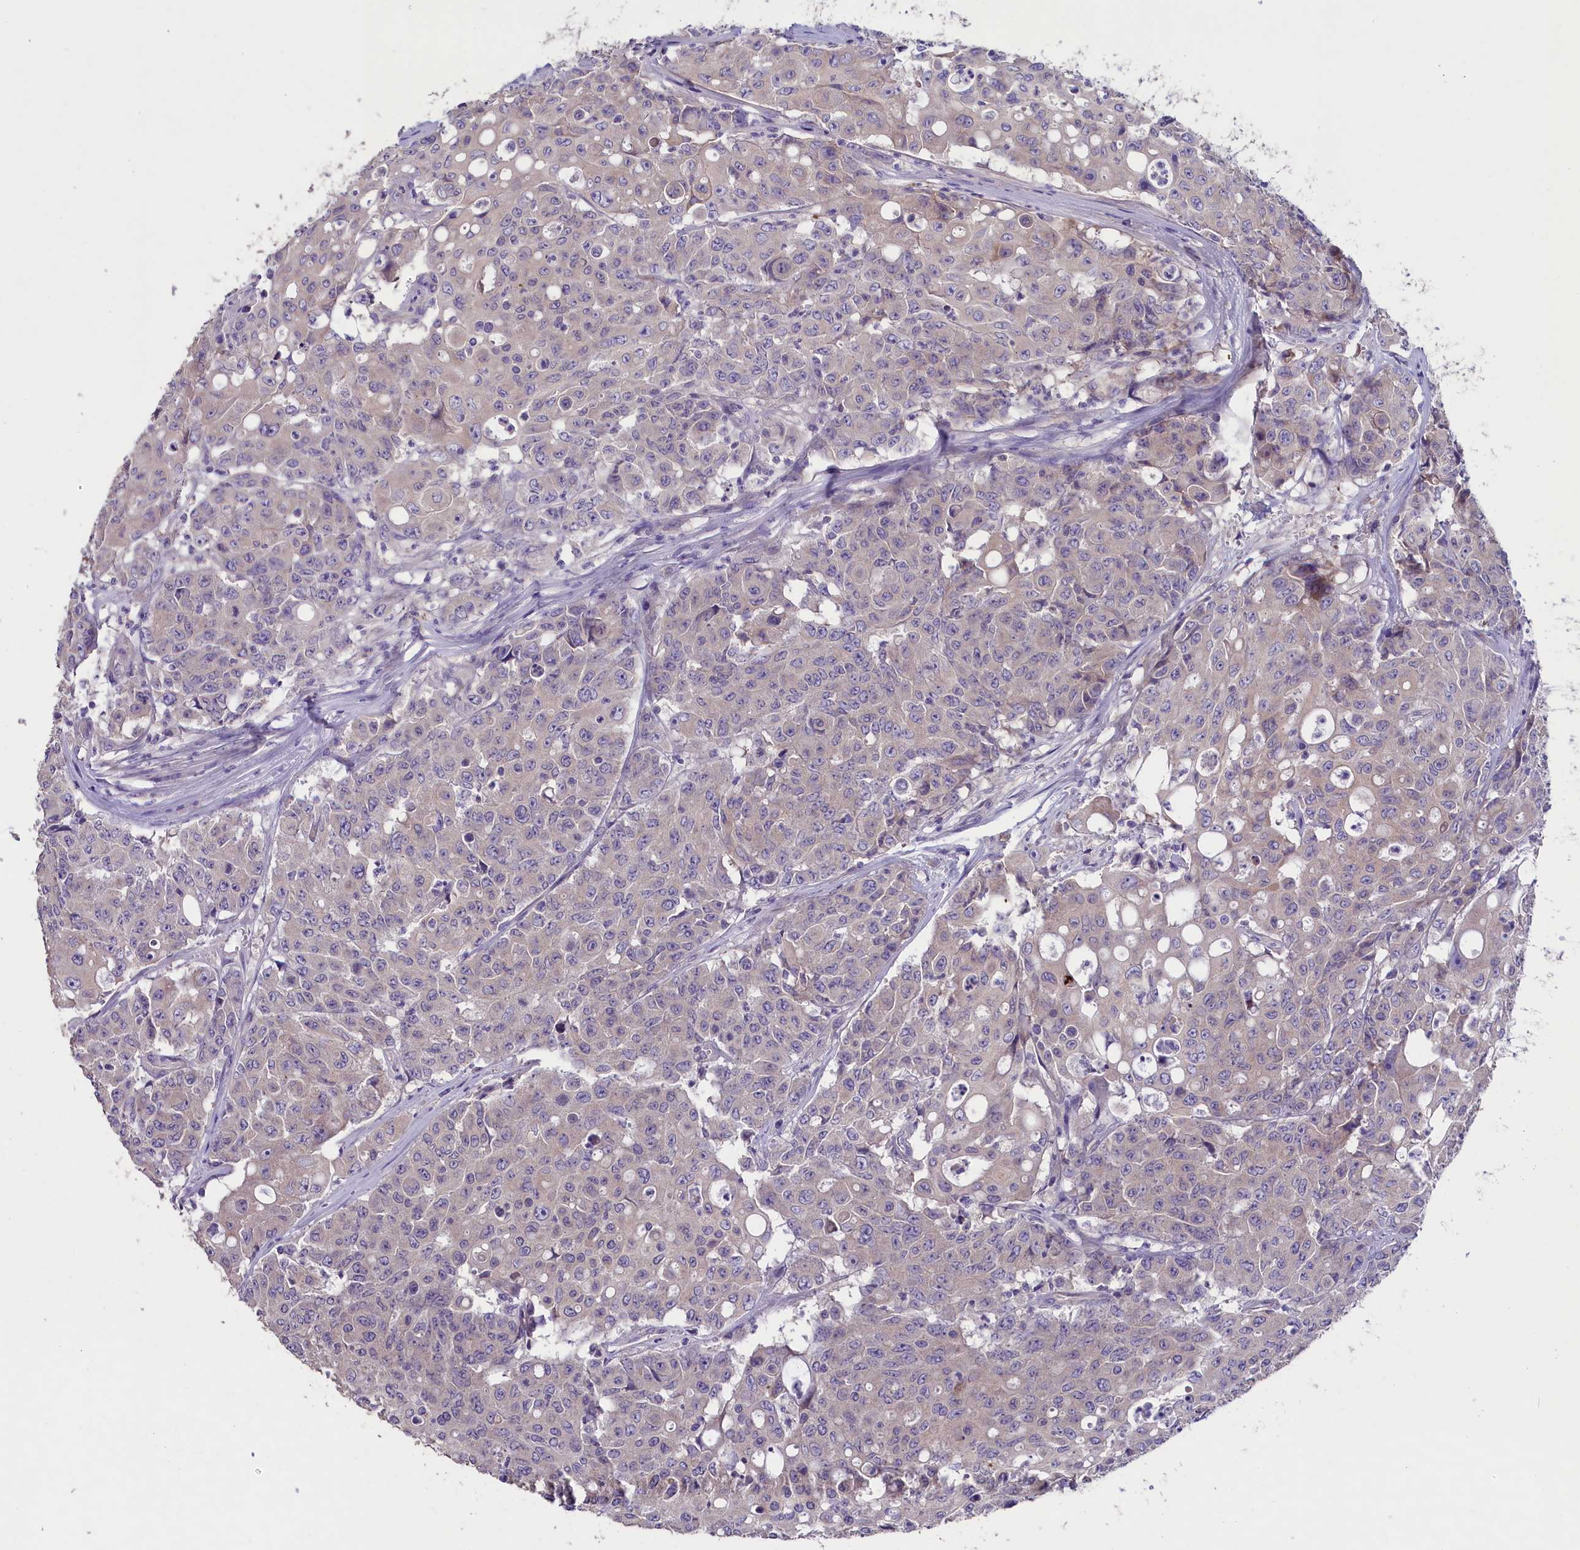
{"staining": {"intensity": "negative", "quantity": "none", "location": "none"}, "tissue": "colorectal cancer", "cell_type": "Tumor cells", "image_type": "cancer", "snomed": [{"axis": "morphology", "description": "Adenocarcinoma, NOS"}, {"axis": "topography", "description": "Colon"}], "caption": "DAB immunohistochemical staining of colorectal adenocarcinoma shows no significant staining in tumor cells.", "gene": "CD99L2", "patient": {"sex": "male", "age": 51}}